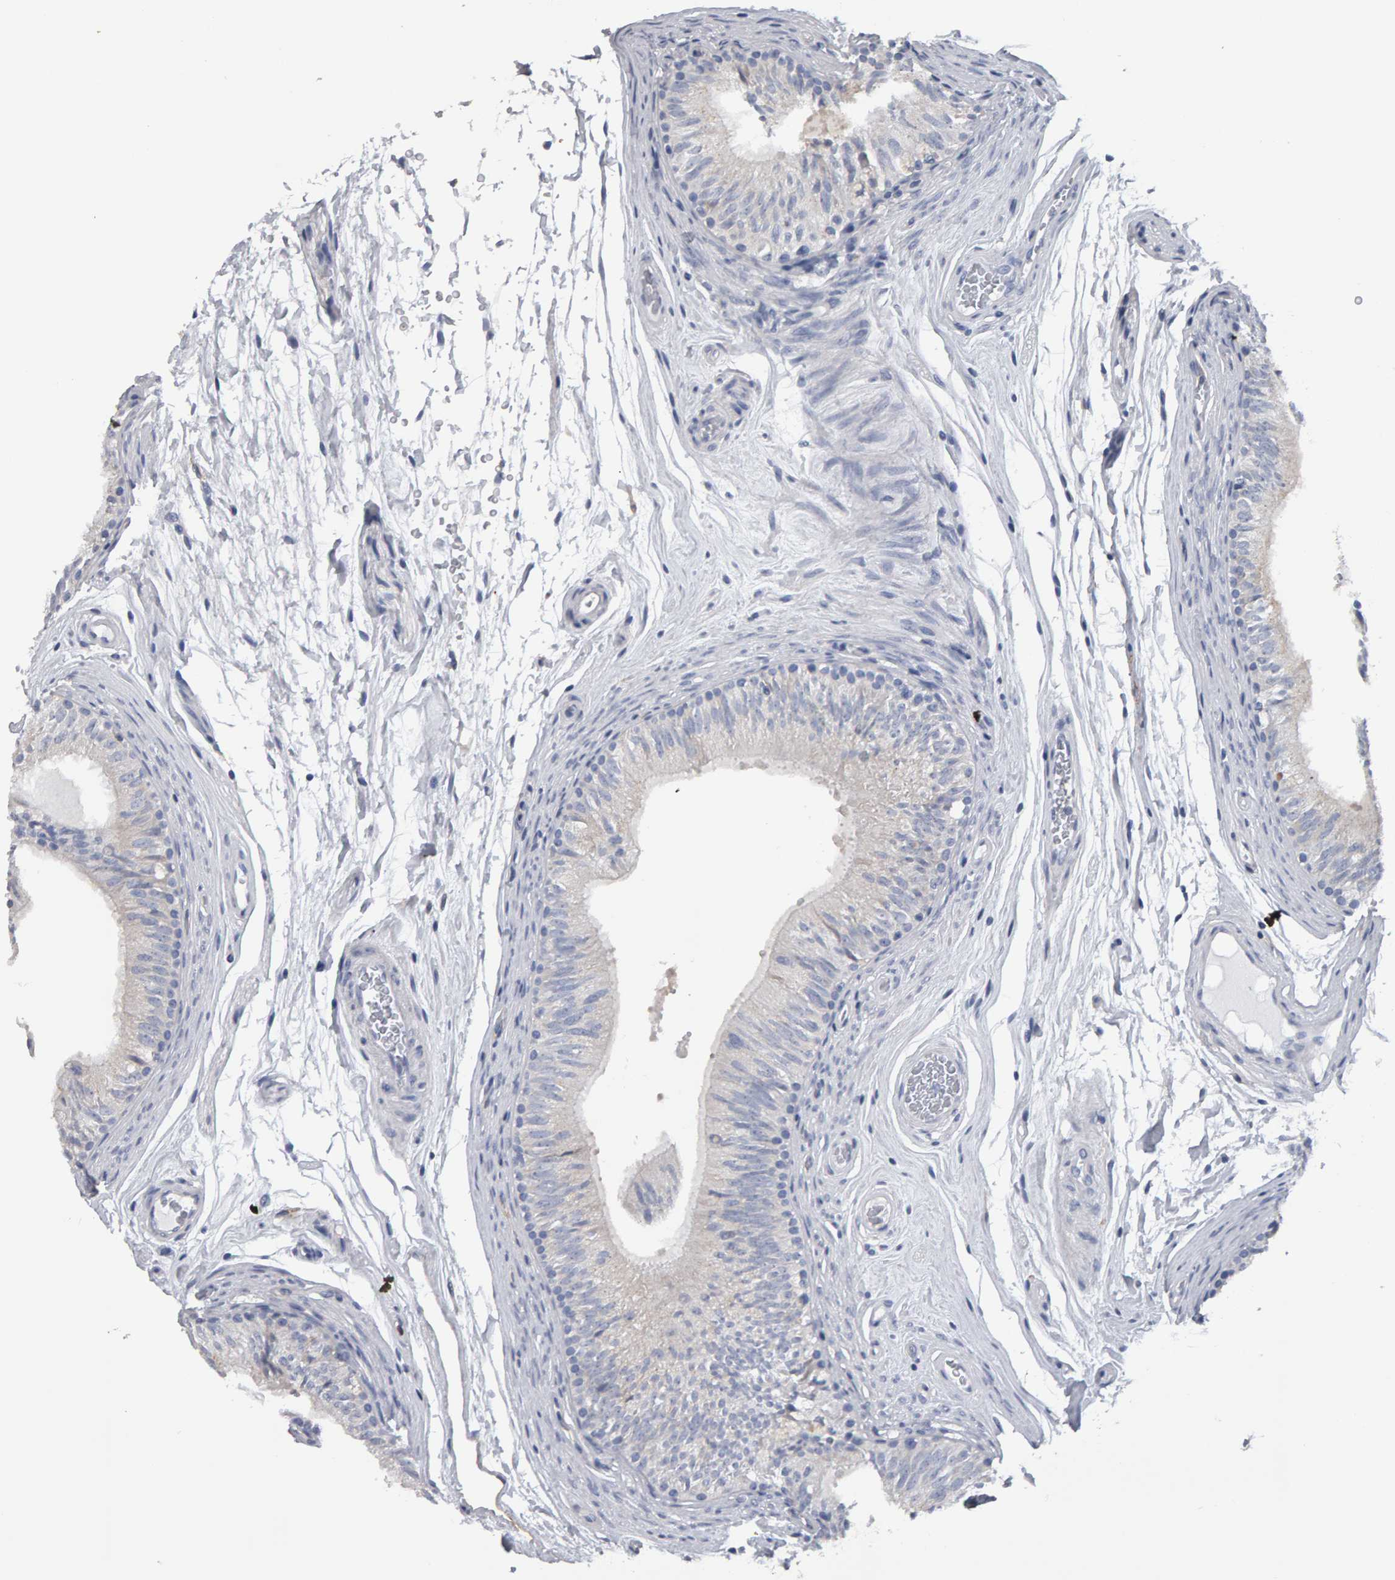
{"staining": {"intensity": "negative", "quantity": "none", "location": "none"}, "tissue": "epididymis", "cell_type": "Glandular cells", "image_type": "normal", "snomed": [{"axis": "morphology", "description": "Normal tissue, NOS"}, {"axis": "topography", "description": "Epididymis"}], "caption": "Protein analysis of benign epididymis exhibits no significant staining in glandular cells.", "gene": "CD38", "patient": {"sex": "male", "age": 36}}